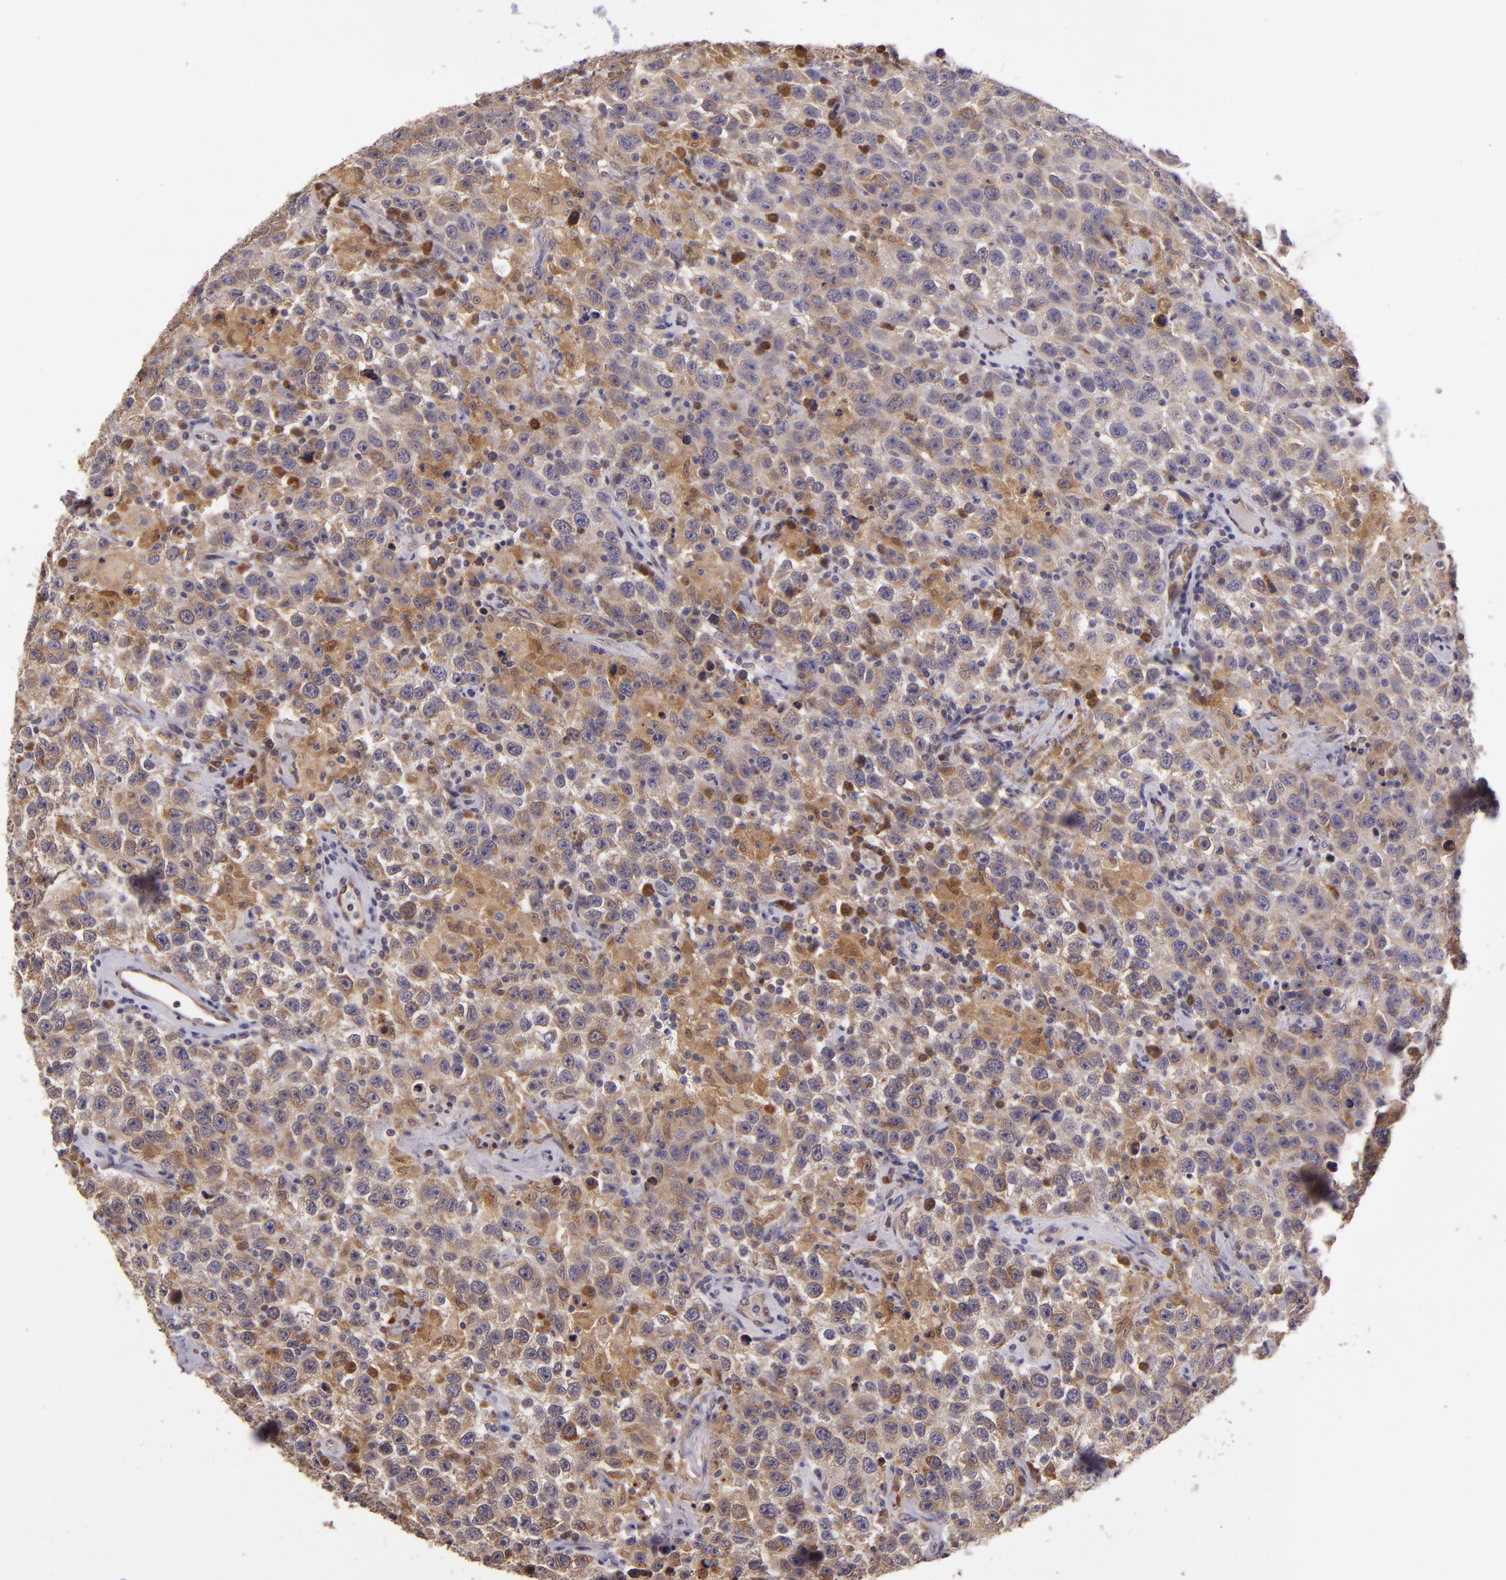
{"staining": {"intensity": "moderate", "quantity": ">75%", "location": "cytoplasmic/membranous"}, "tissue": "testis cancer", "cell_type": "Tumor cells", "image_type": "cancer", "snomed": [{"axis": "morphology", "description": "Seminoma, NOS"}, {"axis": "topography", "description": "Testis"}], "caption": "Protein expression by immunohistochemistry exhibits moderate cytoplasmic/membranous positivity in approximately >75% of tumor cells in testis cancer (seminoma). (Stains: DAB in brown, nuclei in blue, Microscopy: brightfield microscopy at high magnification).", "gene": "FHIT", "patient": {"sex": "male", "age": 41}}